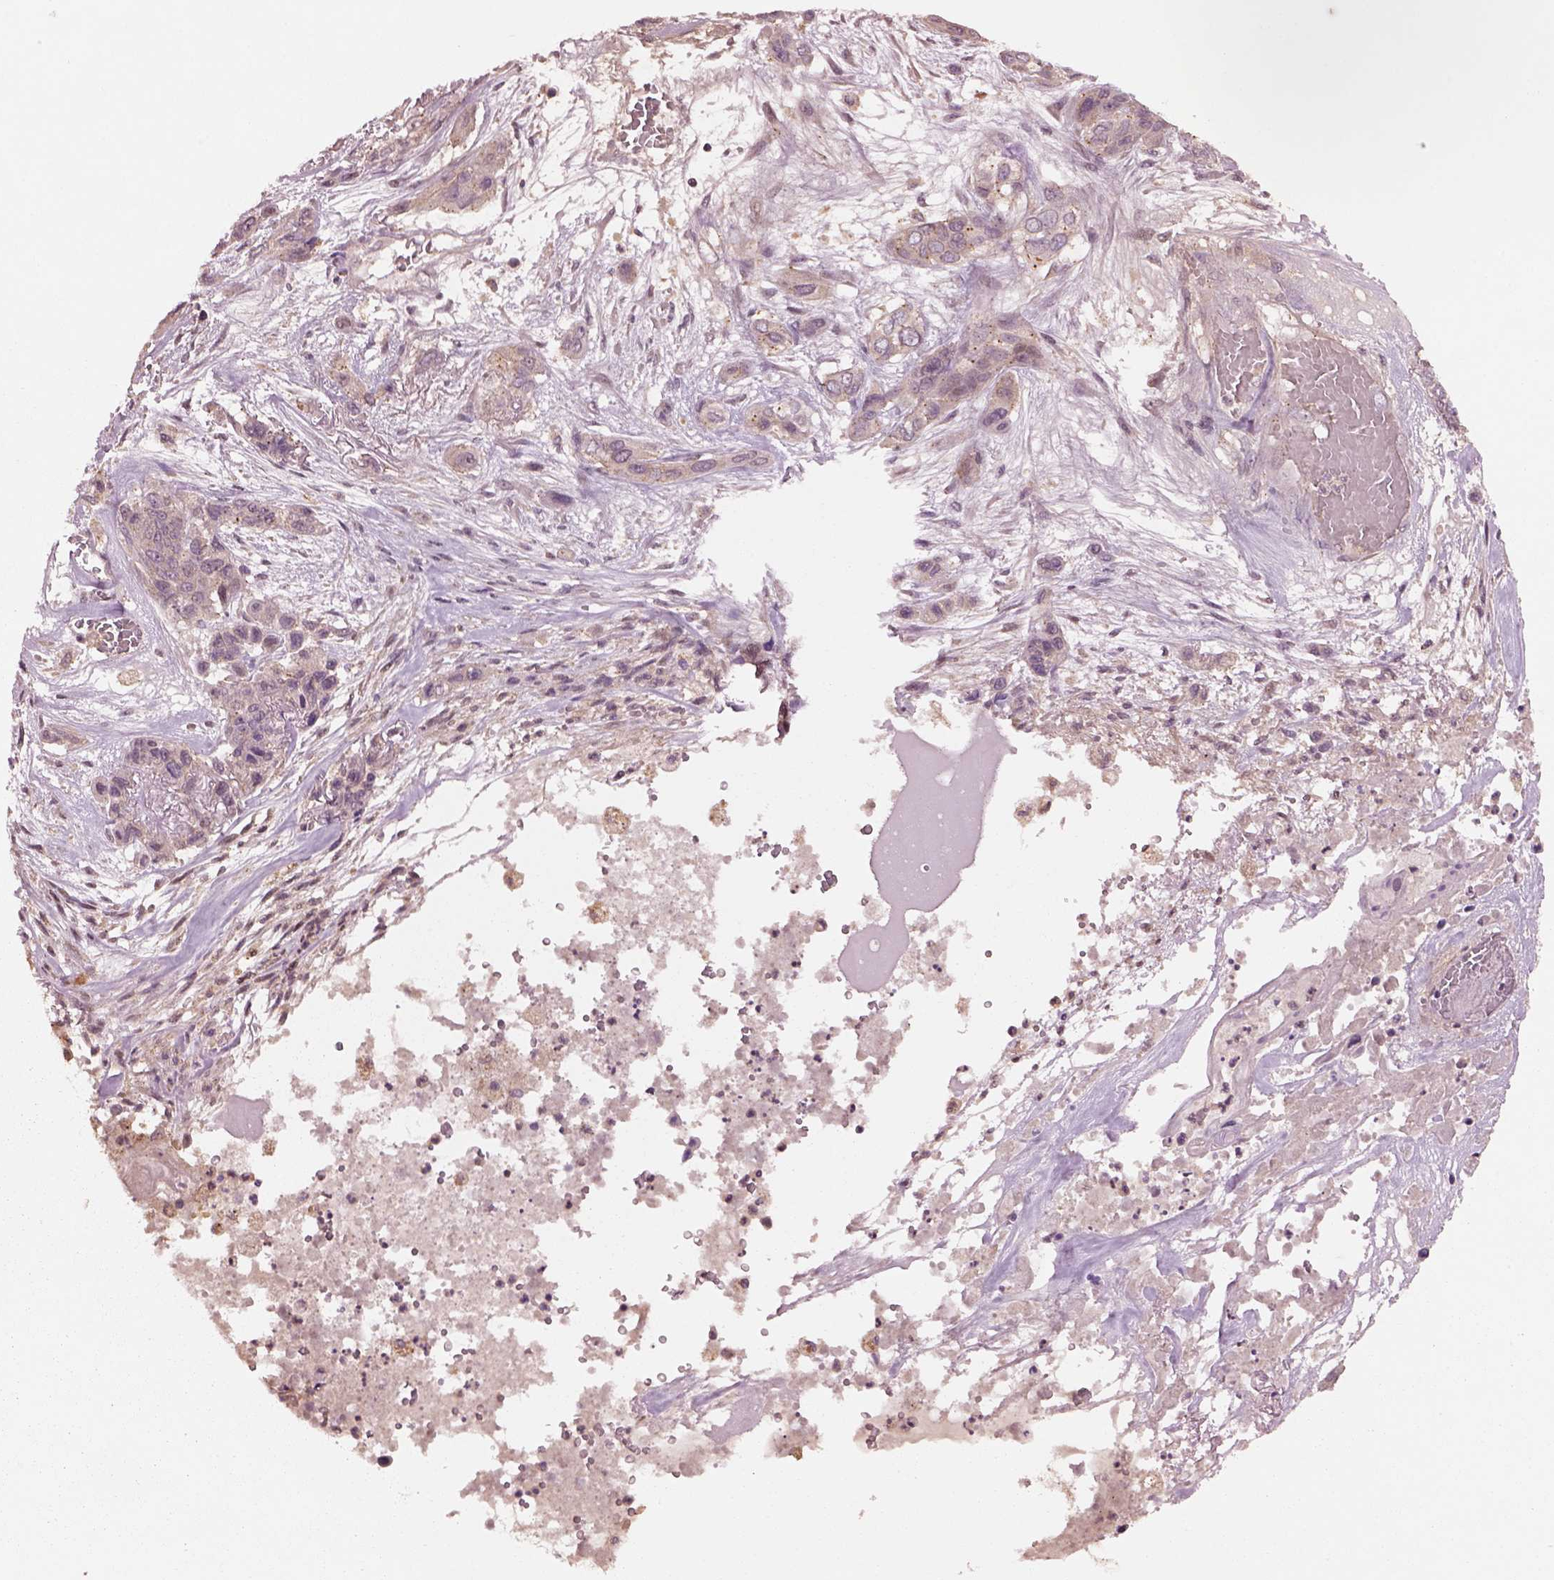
{"staining": {"intensity": "negative", "quantity": "none", "location": "none"}, "tissue": "lung cancer", "cell_type": "Tumor cells", "image_type": "cancer", "snomed": [{"axis": "morphology", "description": "Squamous cell carcinoma, NOS"}, {"axis": "topography", "description": "Lung"}], "caption": "High magnification brightfield microscopy of lung squamous cell carcinoma stained with DAB (brown) and counterstained with hematoxylin (blue): tumor cells show no significant positivity.", "gene": "MTHFS", "patient": {"sex": "female", "age": 70}}